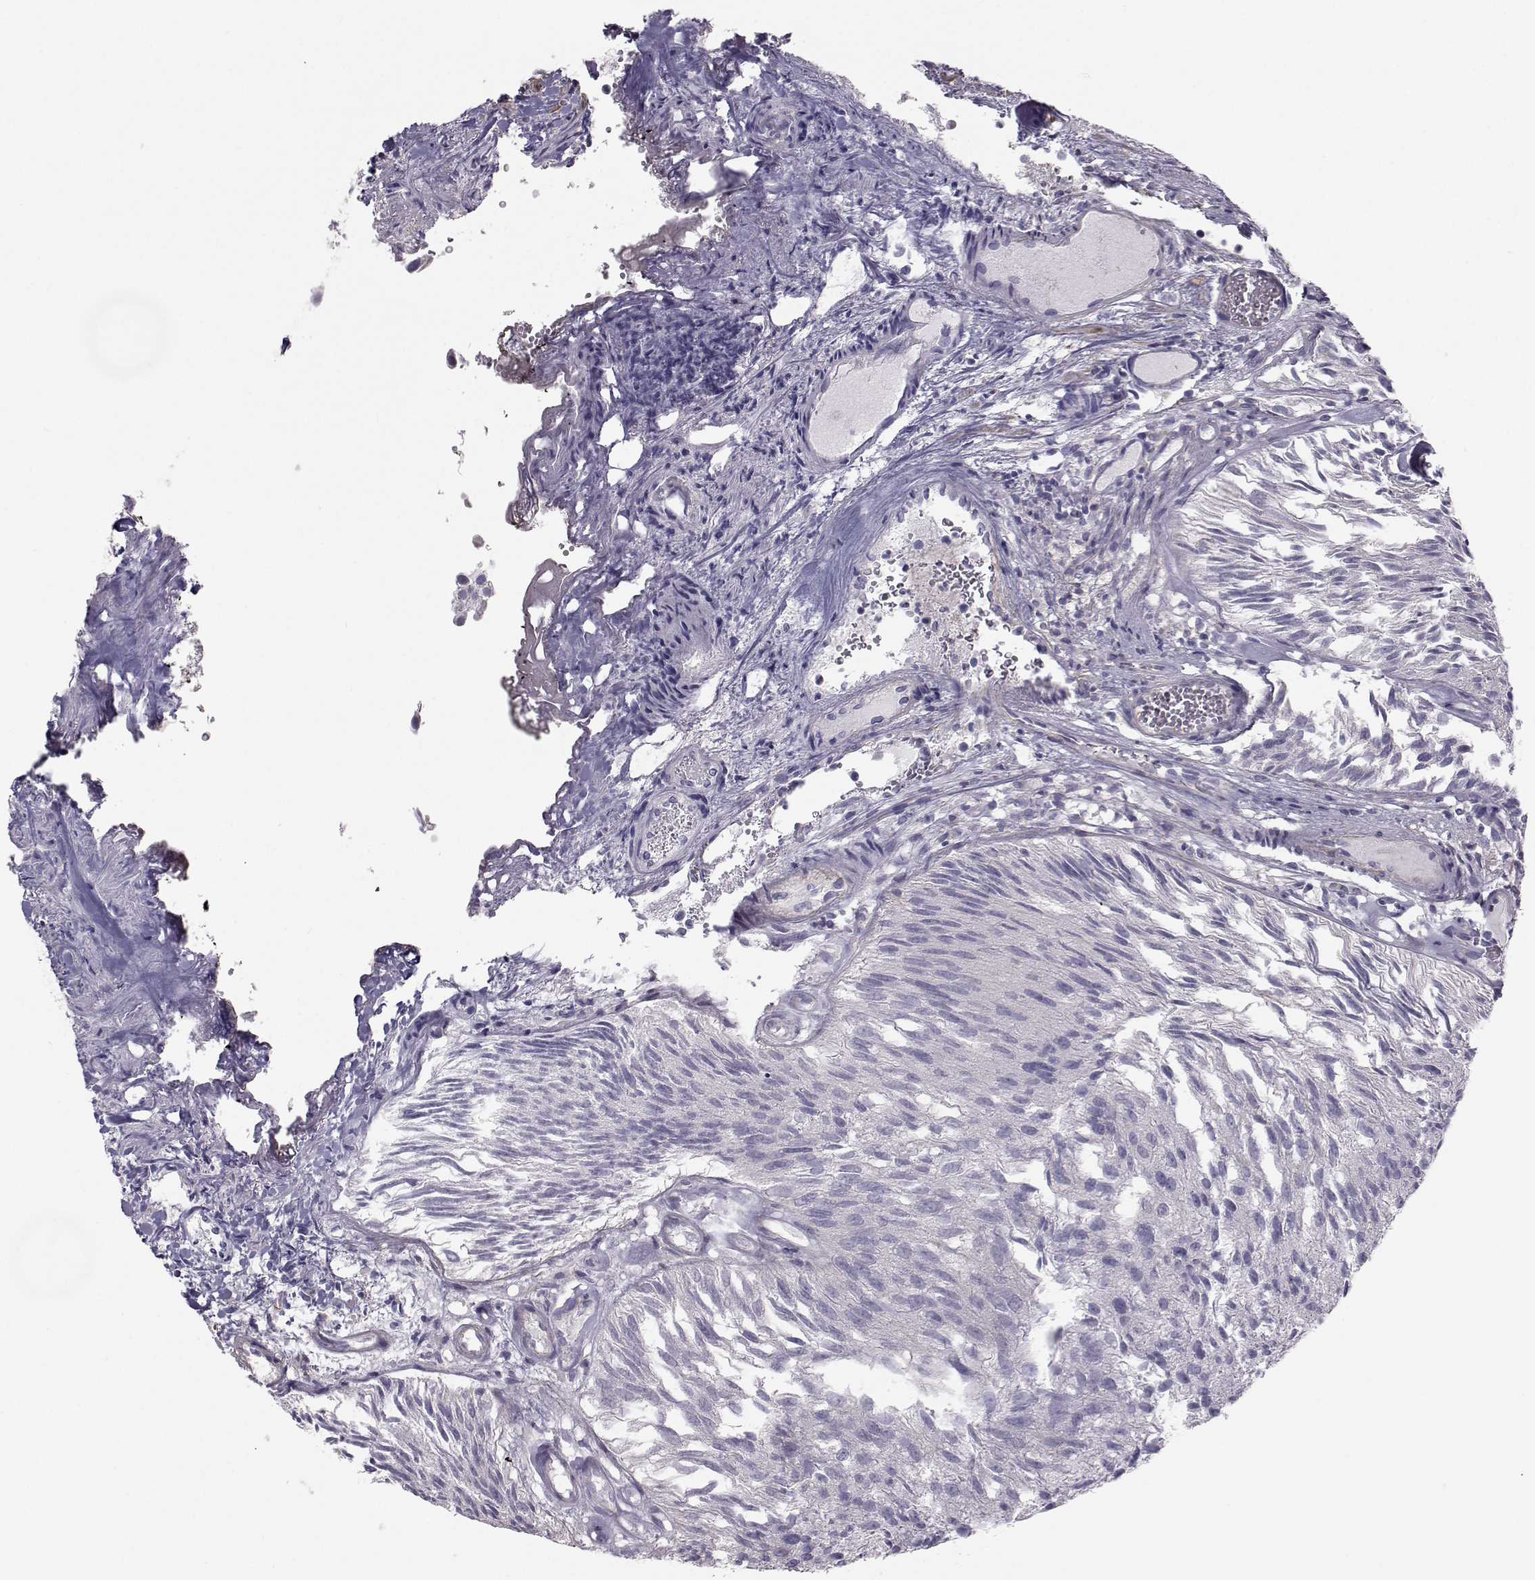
{"staining": {"intensity": "negative", "quantity": "none", "location": "none"}, "tissue": "urothelial cancer", "cell_type": "Tumor cells", "image_type": "cancer", "snomed": [{"axis": "morphology", "description": "Urothelial carcinoma, Low grade"}, {"axis": "topography", "description": "Urinary bladder"}], "caption": "DAB immunohistochemical staining of human low-grade urothelial carcinoma shows no significant staining in tumor cells.", "gene": "GARIN3", "patient": {"sex": "female", "age": 87}}